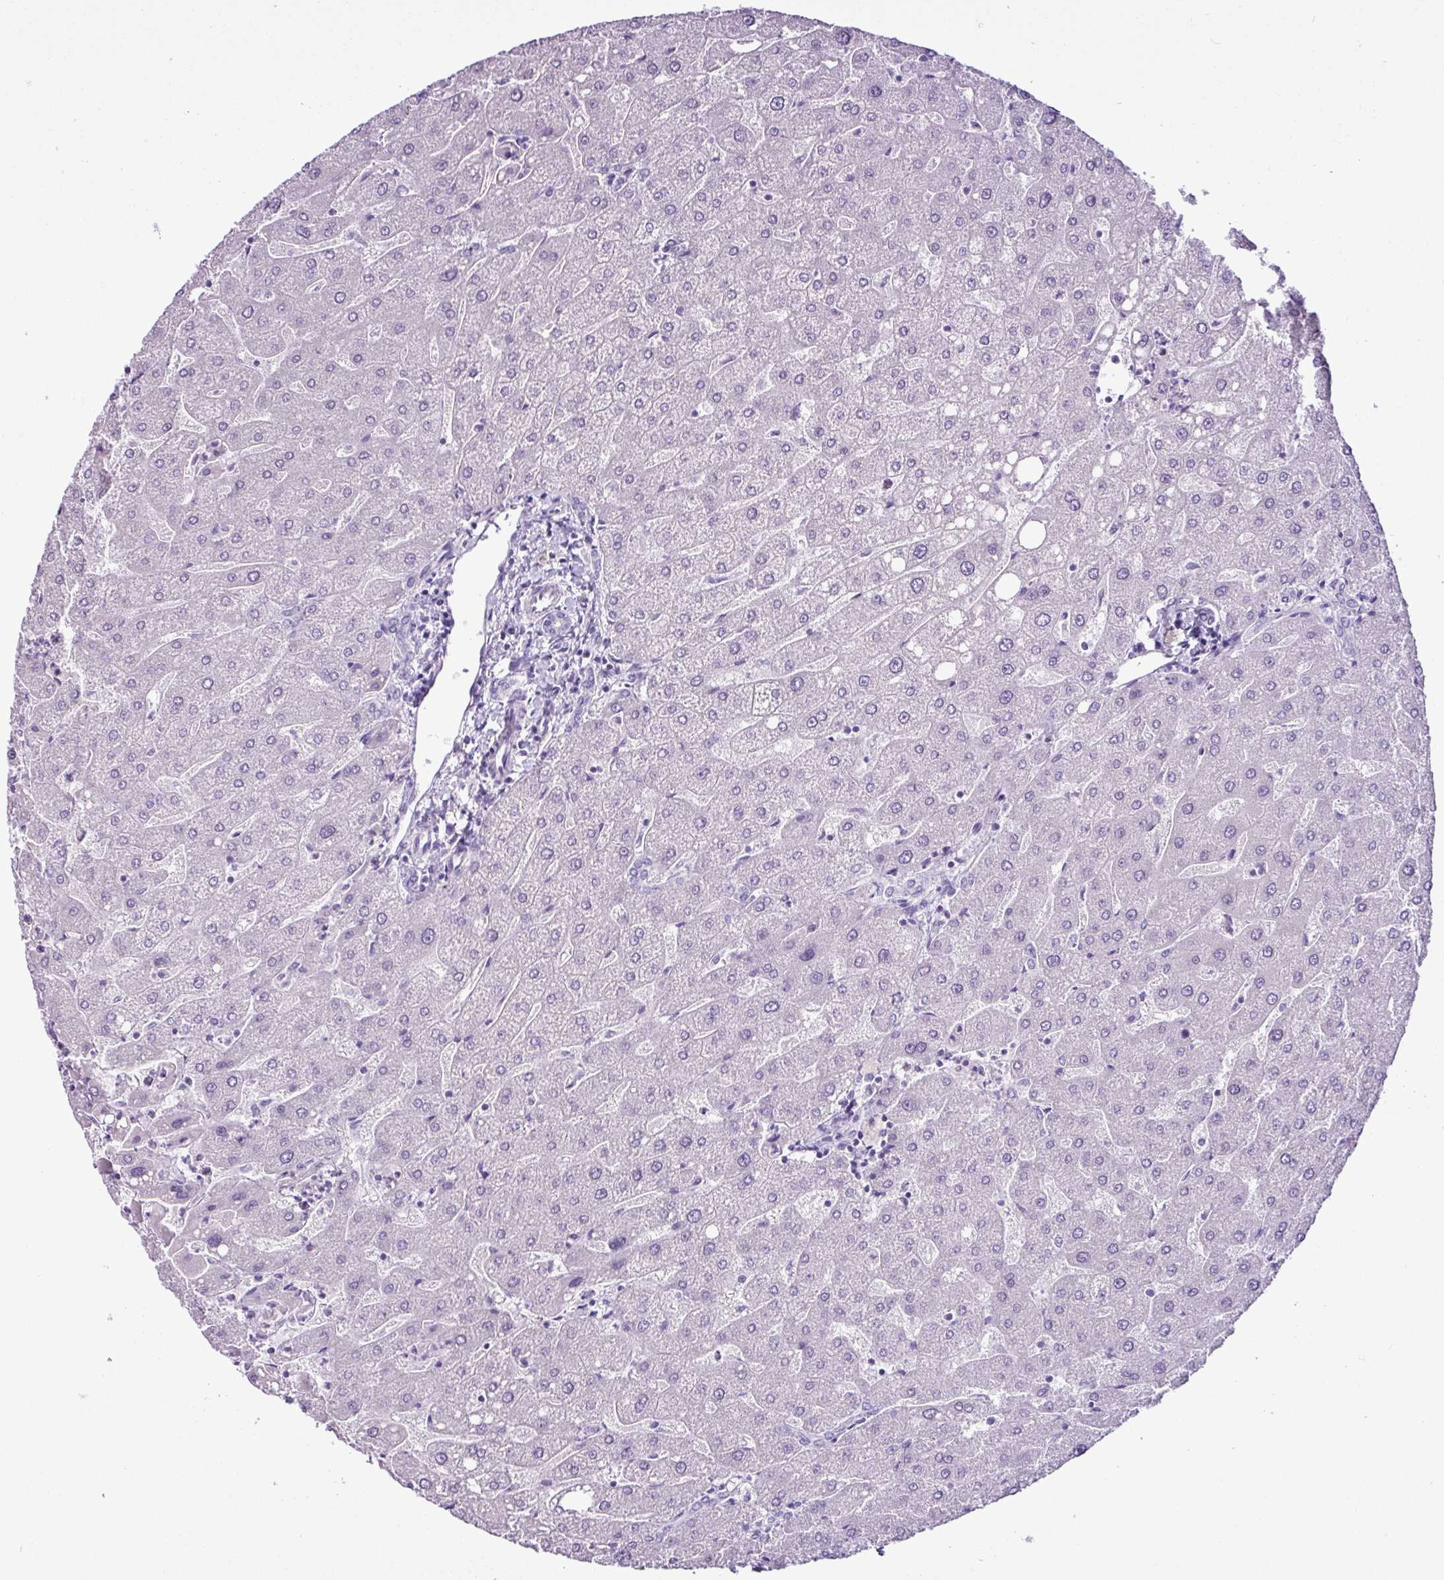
{"staining": {"intensity": "negative", "quantity": "none", "location": "none"}, "tissue": "liver", "cell_type": "Cholangiocytes", "image_type": "normal", "snomed": [{"axis": "morphology", "description": "Normal tissue, NOS"}, {"axis": "topography", "description": "Liver"}], "caption": "An IHC photomicrograph of unremarkable liver is shown. There is no staining in cholangiocytes of liver. Nuclei are stained in blue.", "gene": "LILRB4", "patient": {"sex": "male", "age": 67}}